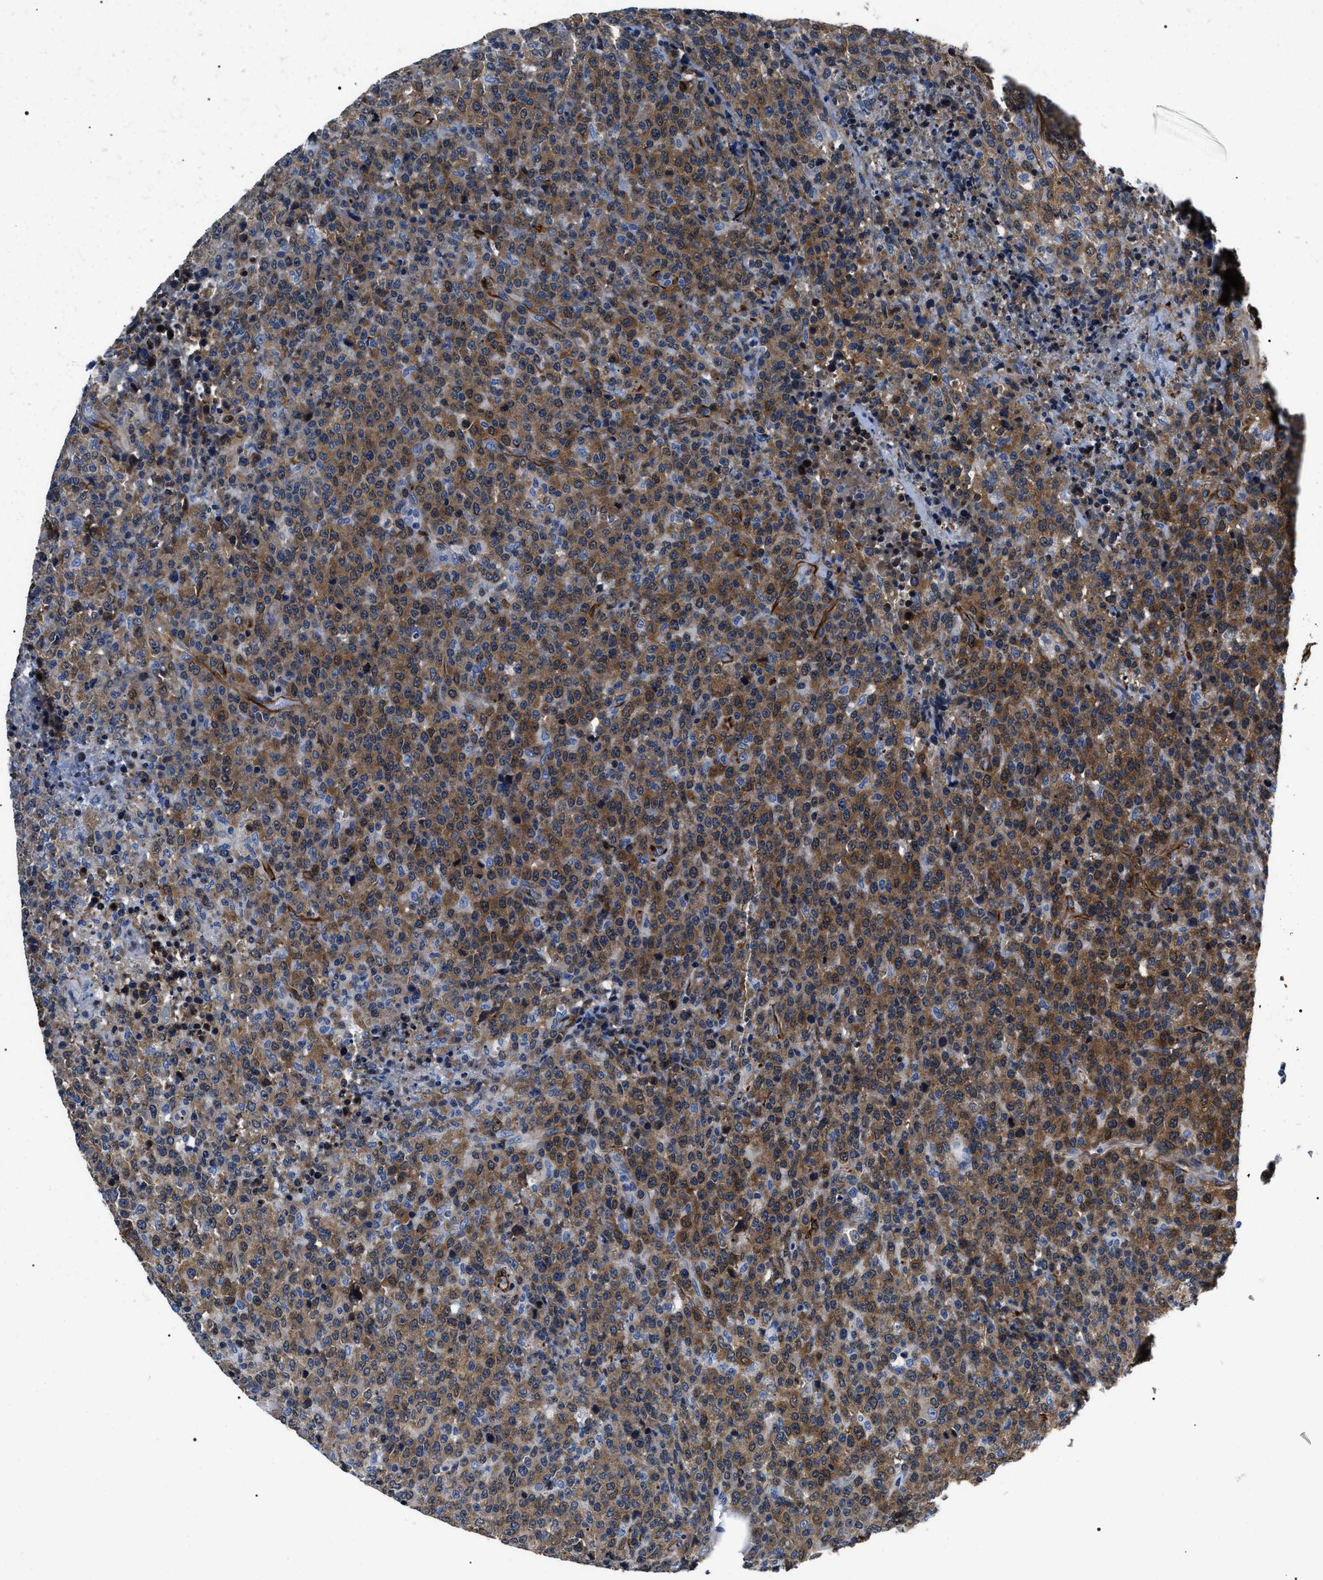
{"staining": {"intensity": "moderate", "quantity": "25%-75%", "location": "cytoplasmic/membranous"}, "tissue": "lymphoma", "cell_type": "Tumor cells", "image_type": "cancer", "snomed": [{"axis": "morphology", "description": "Malignant lymphoma, non-Hodgkin's type, Low grade"}, {"axis": "topography", "description": "Lymph node"}], "caption": "IHC of low-grade malignant lymphoma, non-Hodgkin's type shows medium levels of moderate cytoplasmic/membranous expression in about 25%-75% of tumor cells.", "gene": "BAG2", "patient": {"sex": "male", "age": 66}}